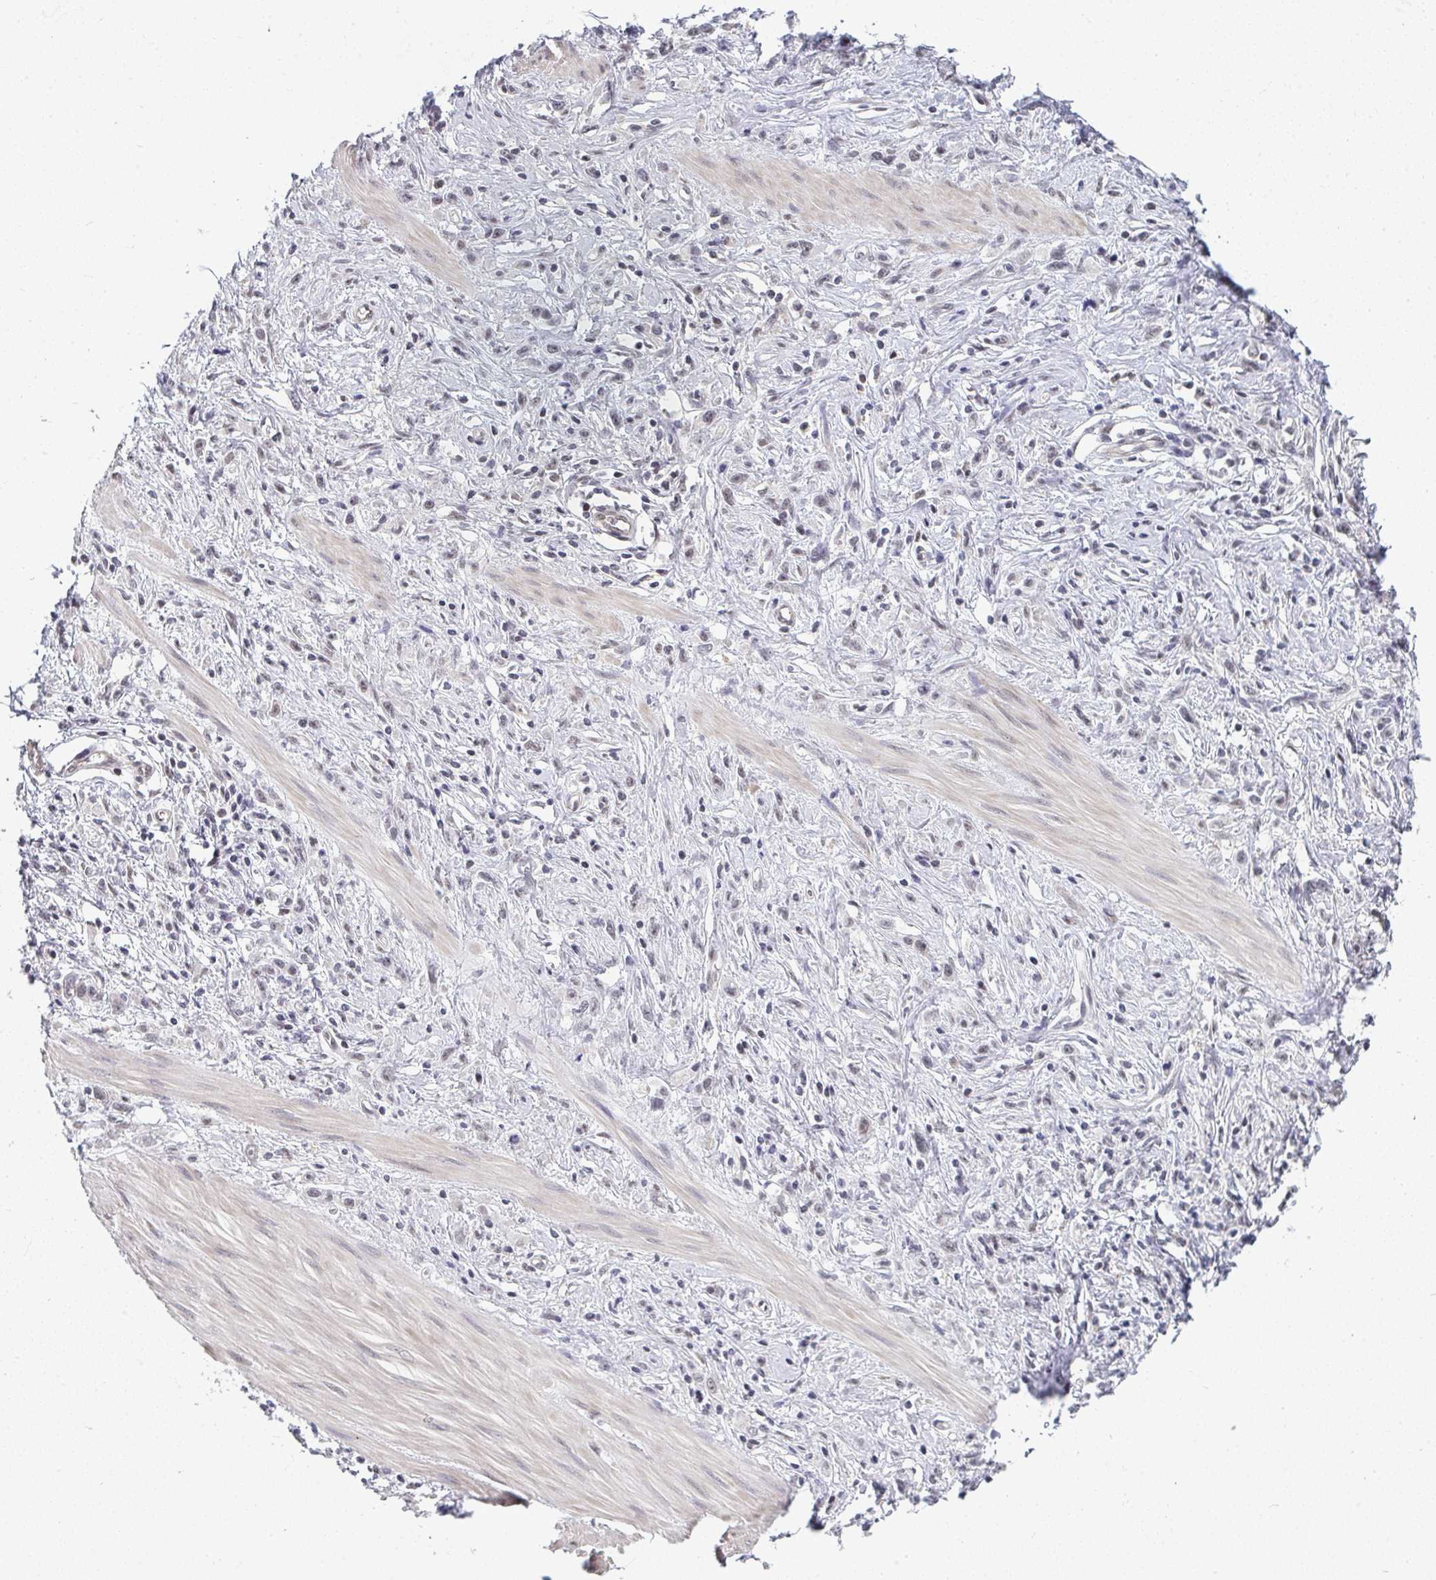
{"staining": {"intensity": "negative", "quantity": "none", "location": "none"}, "tissue": "stomach cancer", "cell_type": "Tumor cells", "image_type": "cancer", "snomed": [{"axis": "morphology", "description": "Adenocarcinoma, NOS"}, {"axis": "topography", "description": "Stomach"}], "caption": "A histopathology image of adenocarcinoma (stomach) stained for a protein exhibits no brown staining in tumor cells.", "gene": "ATF1", "patient": {"sex": "male", "age": 47}}